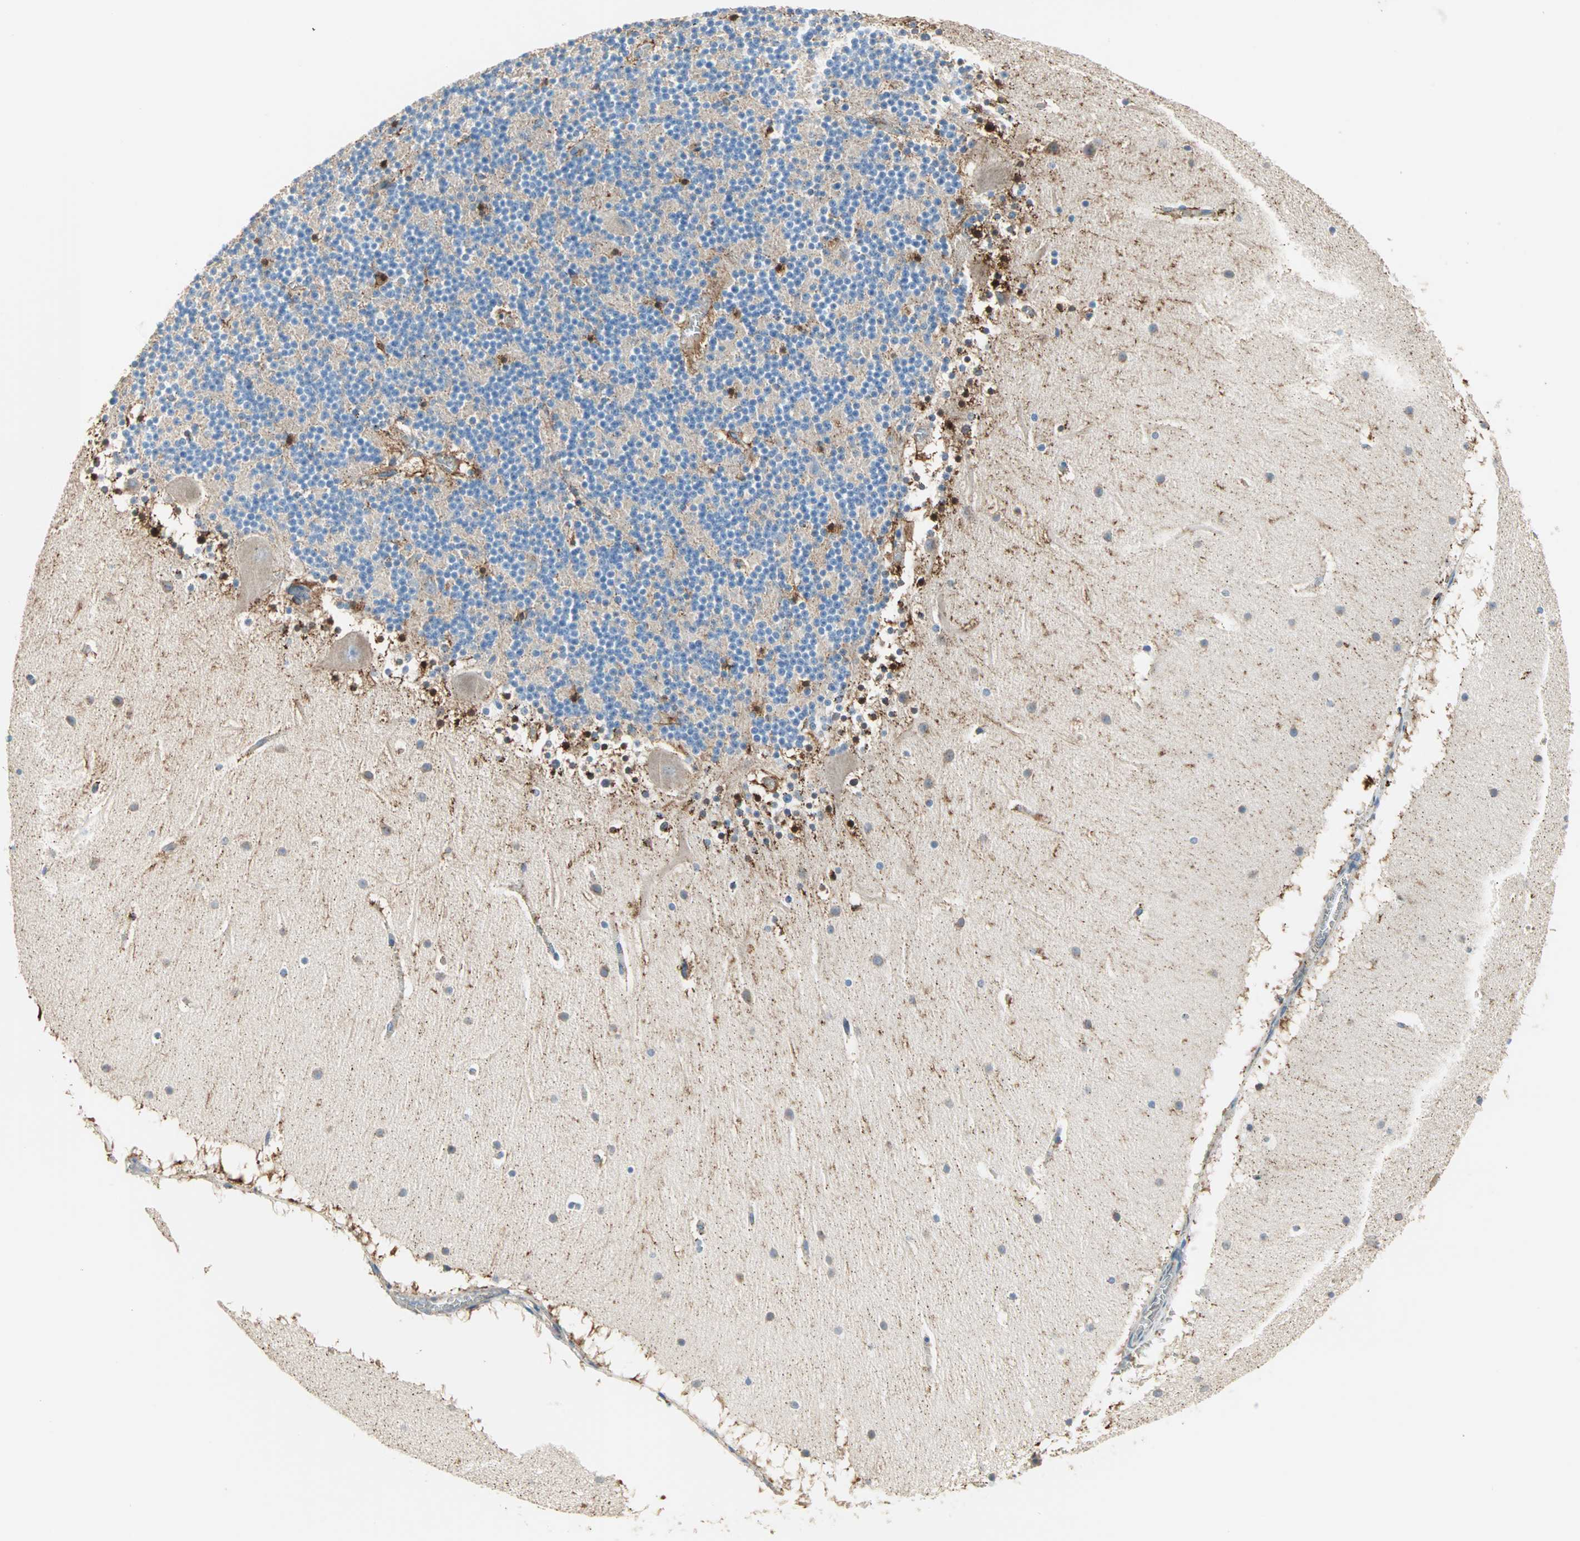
{"staining": {"intensity": "strong", "quantity": "<25%", "location": "nuclear"}, "tissue": "cerebellum", "cell_type": "Cells in granular layer", "image_type": "normal", "snomed": [{"axis": "morphology", "description": "Normal tissue, NOS"}, {"axis": "topography", "description": "Cerebellum"}], "caption": "Protein expression analysis of normal human cerebellum reveals strong nuclear staining in about <25% of cells in granular layer.", "gene": "TST", "patient": {"sex": "male", "age": 45}}